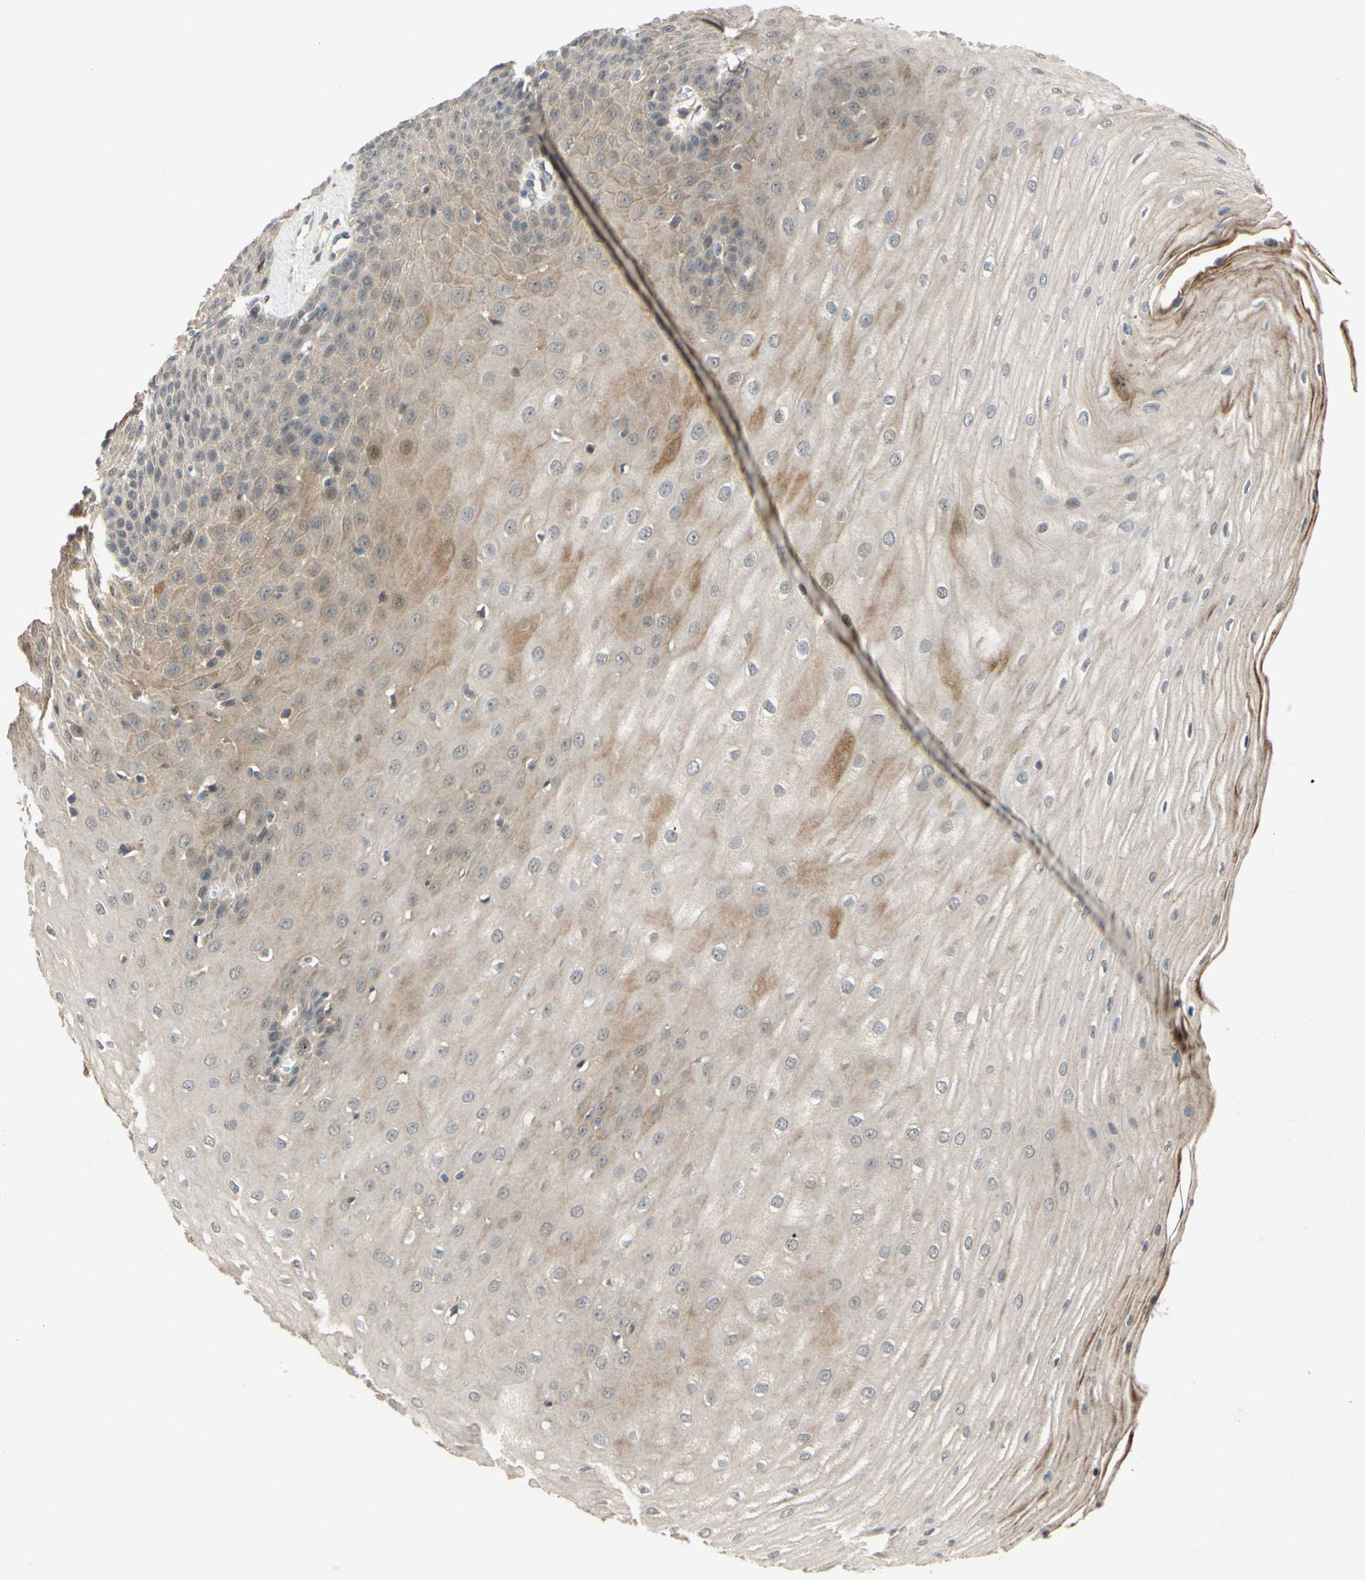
{"staining": {"intensity": "weak", "quantity": "25%-75%", "location": "cytoplasmic/membranous"}, "tissue": "esophagus", "cell_type": "Squamous epithelial cells", "image_type": "normal", "snomed": [{"axis": "morphology", "description": "Normal tissue, NOS"}, {"axis": "morphology", "description": "Squamous cell carcinoma, NOS"}, {"axis": "topography", "description": "Esophagus"}], "caption": "Esophagus stained for a protein (brown) shows weak cytoplasmic/membranous positive expression in approximately 25%-75% of squamous epithelial cells.", "gene": "ALK", "patient": {"sex": "male", "age": 65}}